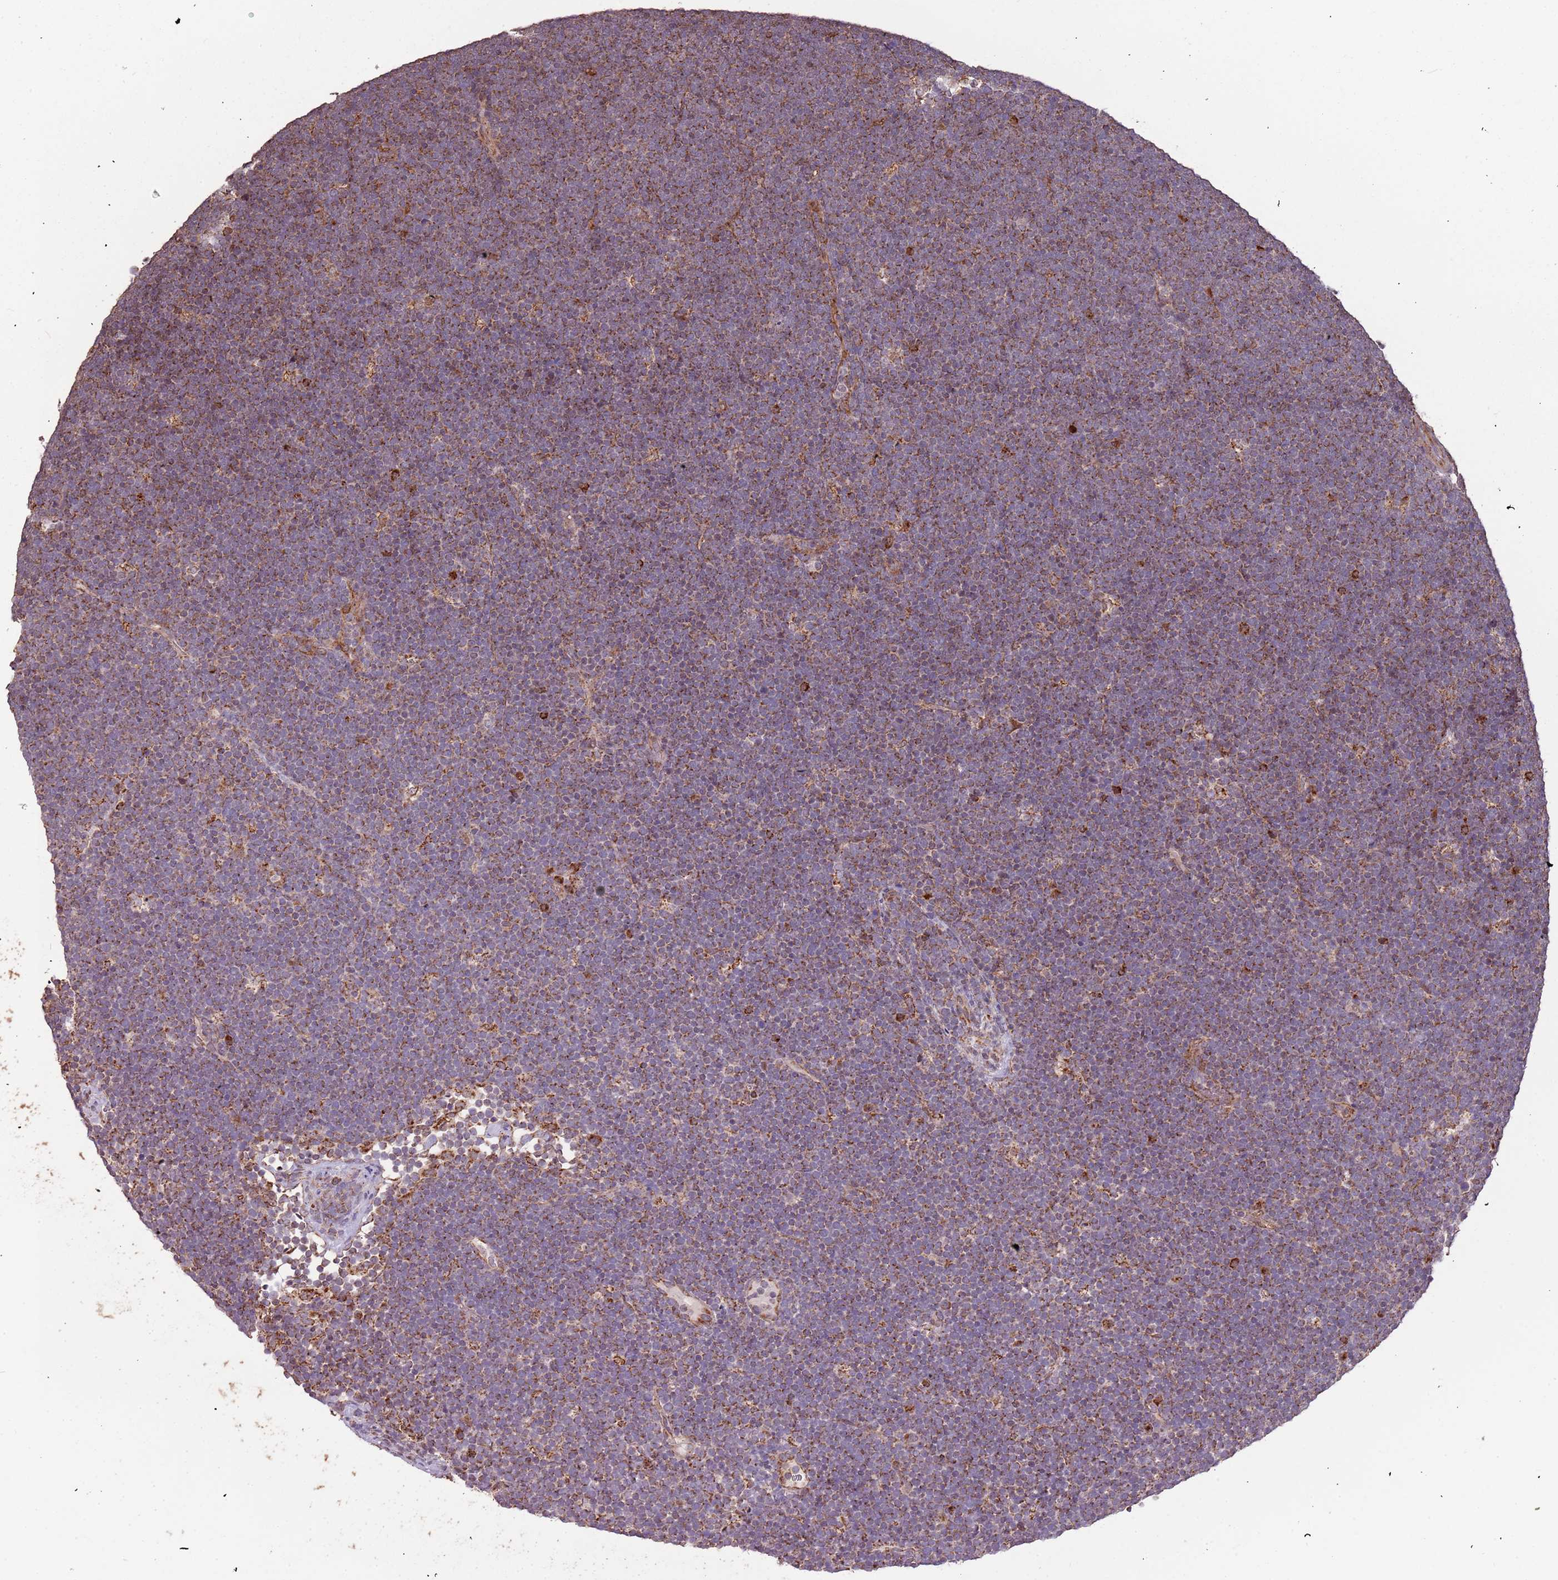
{"staining": {"intensity": "moderate", "quantity": ">75%", "location": "cytoplasmic/membranous"}, "tissue": "lymphoma", "cell_type": "Tumor cells", "image_type": "cancer", "snomed": [{"axis": "morphology", "description": "Malignant lymphoma, non-Hodgkin's type, High grade"}, {"axis": "topography", "description": "Lymph node"}], "caption": "Brown immunohistochemical staining in malignant lymphoma, non-Hodgkin's type (high-grade) reveals moderate cytoplasmic/membranous staining in about >75% of tumor cells.", "gene": "IL17RD", "patient": {"sex": "male", "age": 13}}